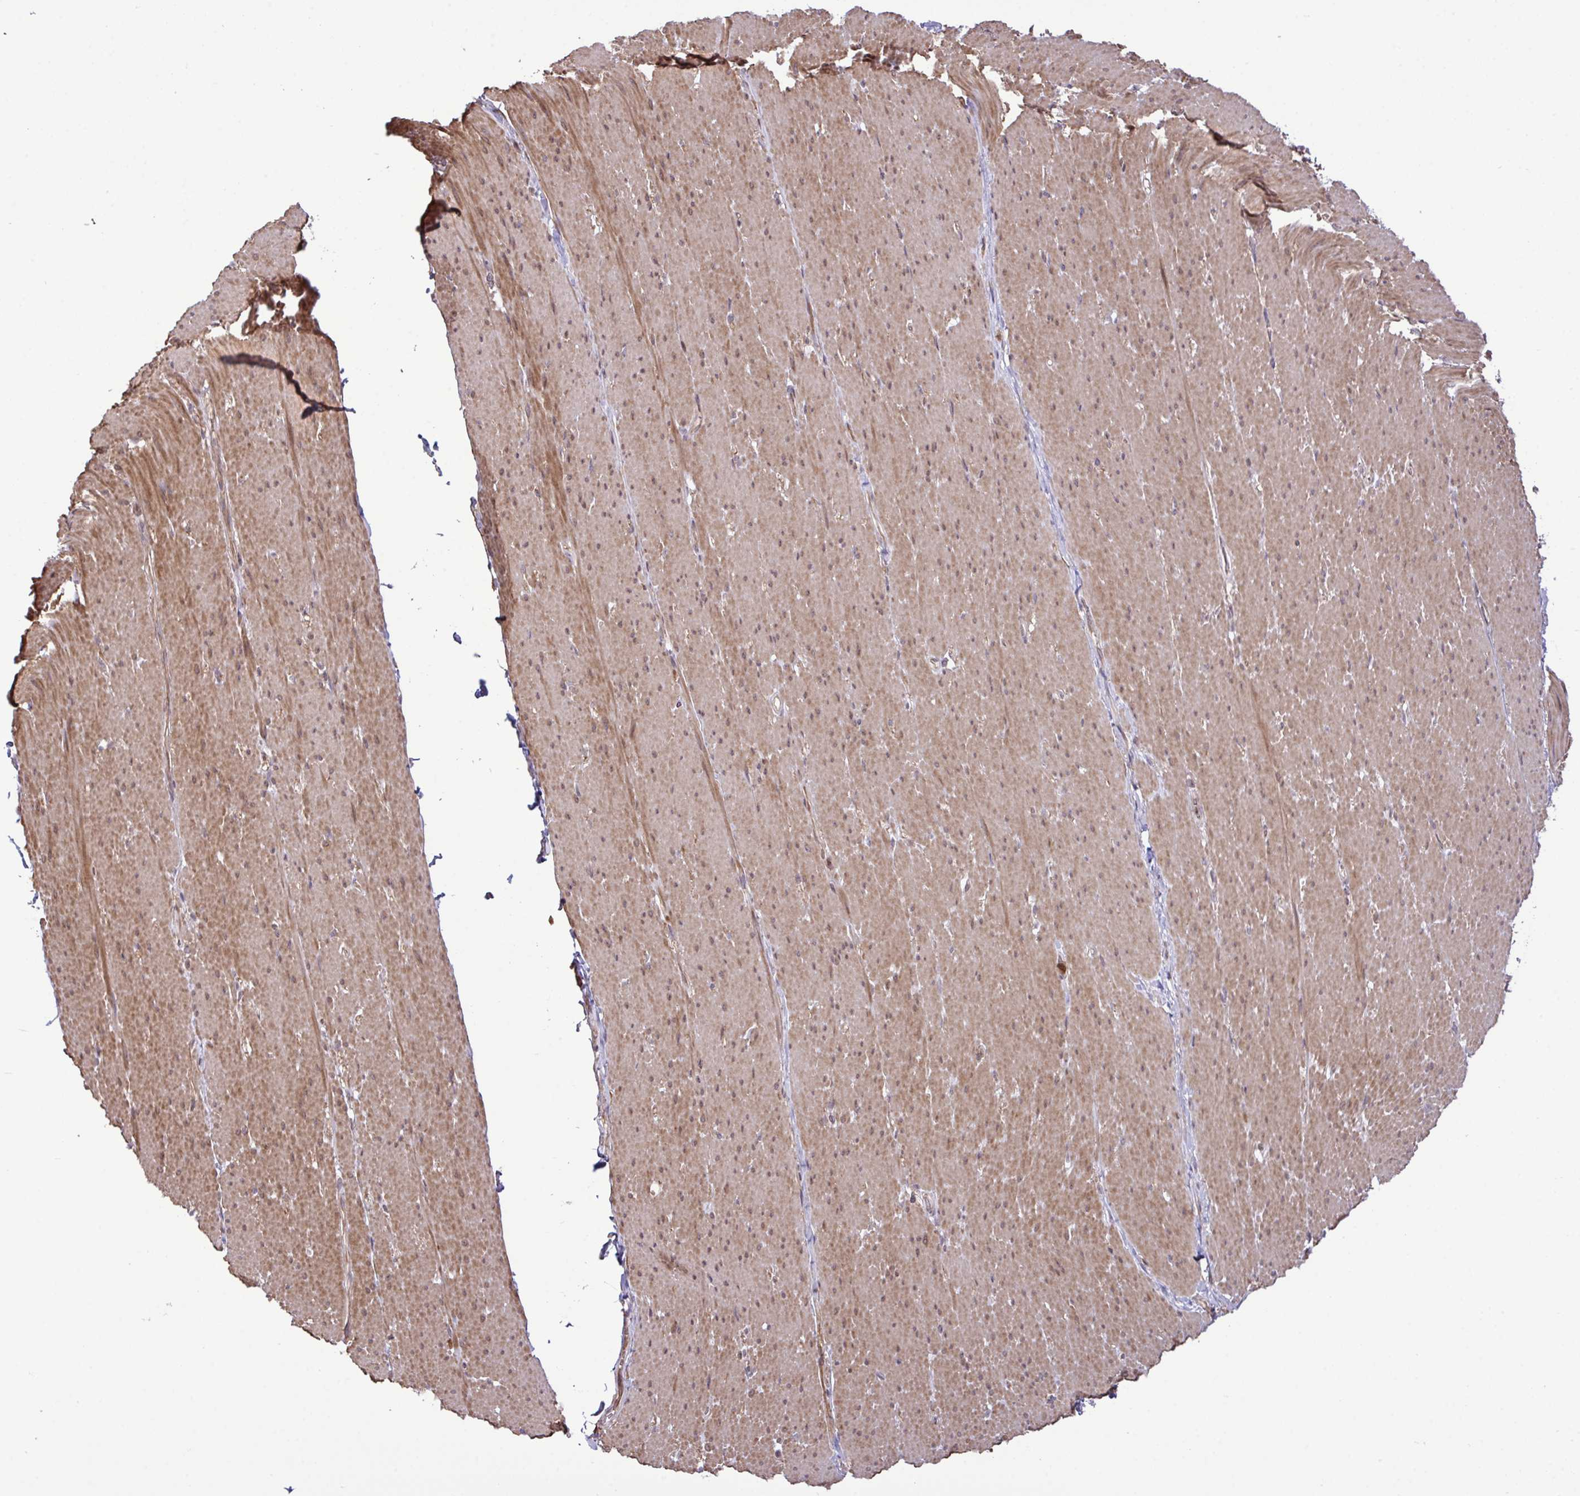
{"staining": {"intensity": "moderate", "quantity": "25%-75%", "location": "cytoplasmic/membranous,nuclear"}, "tissue": "smooth muscle", "cell_type": "Smooth muscle cells", "image_type": "normal", "snomed": [{"axis": "morphology", "description": "Normal tissue, NOS"}, {"axis": "topography", "description": "Smooth muscle"}, {"axis": "topography", "description": "Rectum"}], "caption": "IHC image of benign smooth muscle: smooth muscle stained using IHC reveals medium levels of moderate protein expression localized specifically in the cytoplasmic/membranous,nuclear of smooth muscle cells, appearing as a cytoplasmic/membranous,nuclear brown color.", "gene": "CMPK1", "patient": {"sex": "male", "age": 53}}